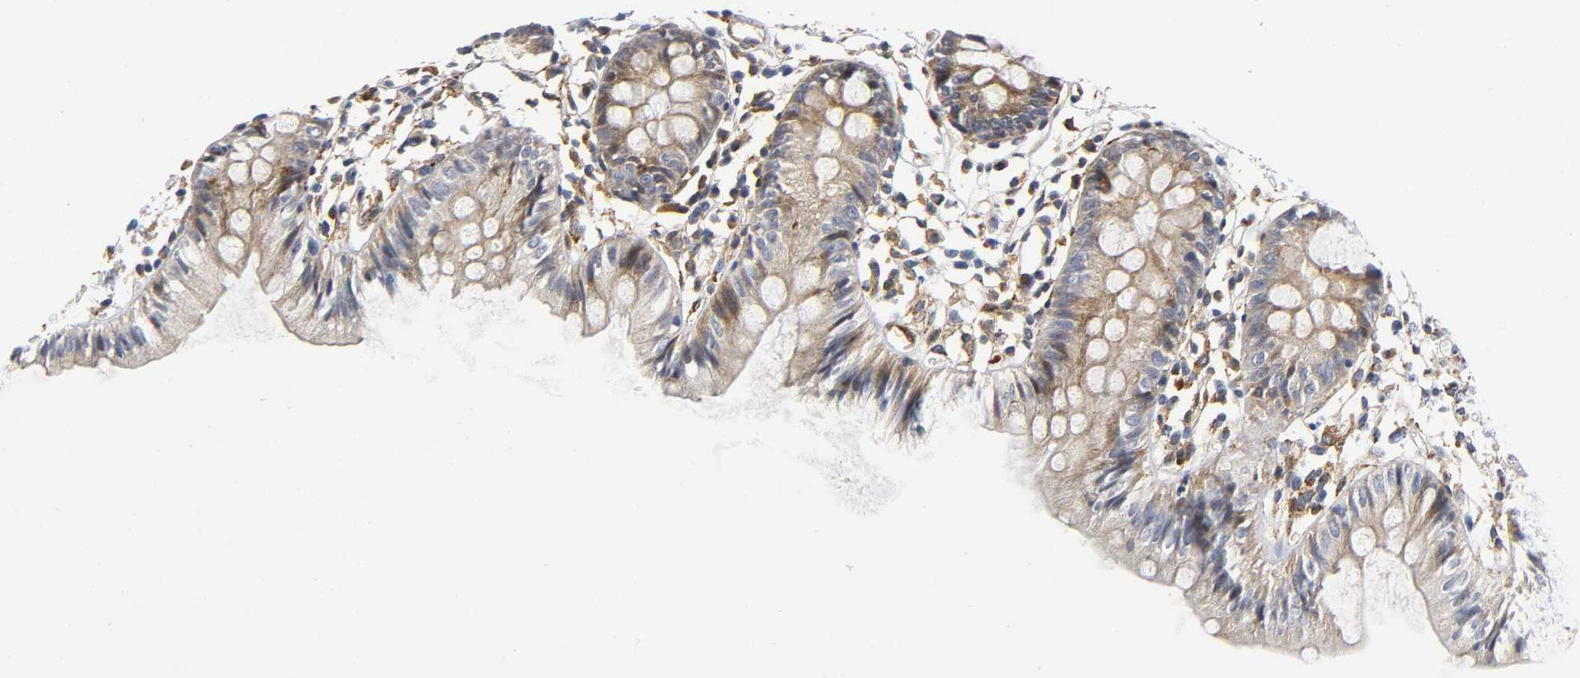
{"staining": {"intensity": "weak", "quantity": ">75%", "location": "cytoplasmic/membranous"}, "tissue": "colon", "cell_type": "Endothelial cells", "image_type": "normal", "snomed": [{"axis": "morphology", "description": "Normal tissue, NOS"}, {"axis": "topography", "description": "Colon"}], "caption": "Weak cytoplasmic/membranous expression is appreciated in approximately >75% of endothelial cells in unremarkable colon.", "gene": "SOS2", "patient": {"sex": "male", "age": 14}}